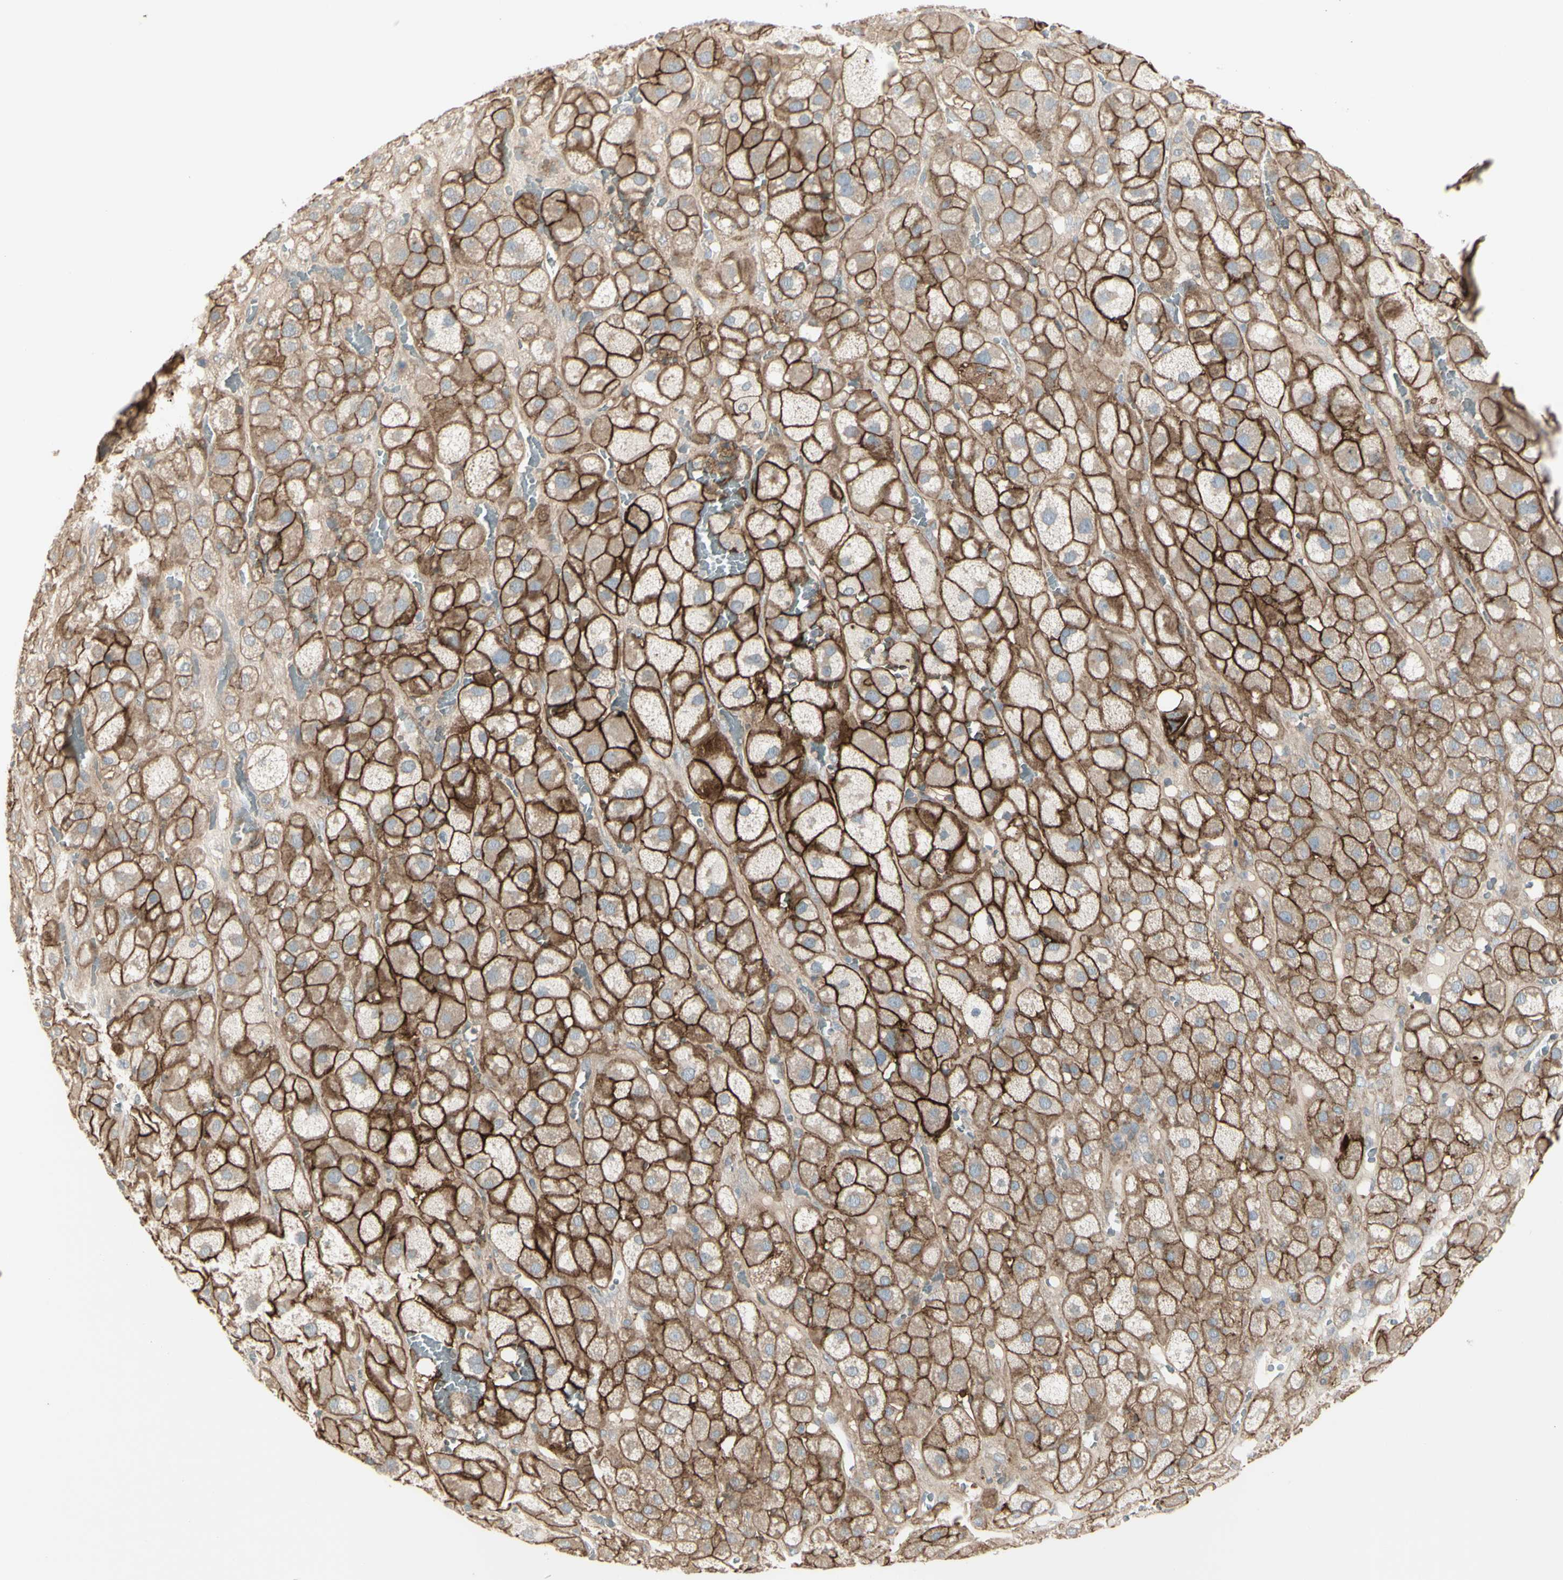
{"staining": {"intensity": "moderate", "quantity": ">75%", "location": "cytoplasmic/membranous"}, "tissue": "adrenal gland", "cell_type": "Glandular cells", "image_type": "normal", "snomed": [{"axis": "morphology", "description": "Normal tissue, NOS"}, {"axis": "topography", "description": "Adrenal gland"}], "caption": "IHC histopathology image of normal adrenal gland: human adrenal gland stained using immunohistochemistry (IHC) reveals medium levels of moderate protein expression localized specifically in the cytoplasmic/membranous of glandular cells, appearing as a cytoplasmic/membranous brown color.", "gene": "CD276", "patient": {"sex": "female", "age": 47}}